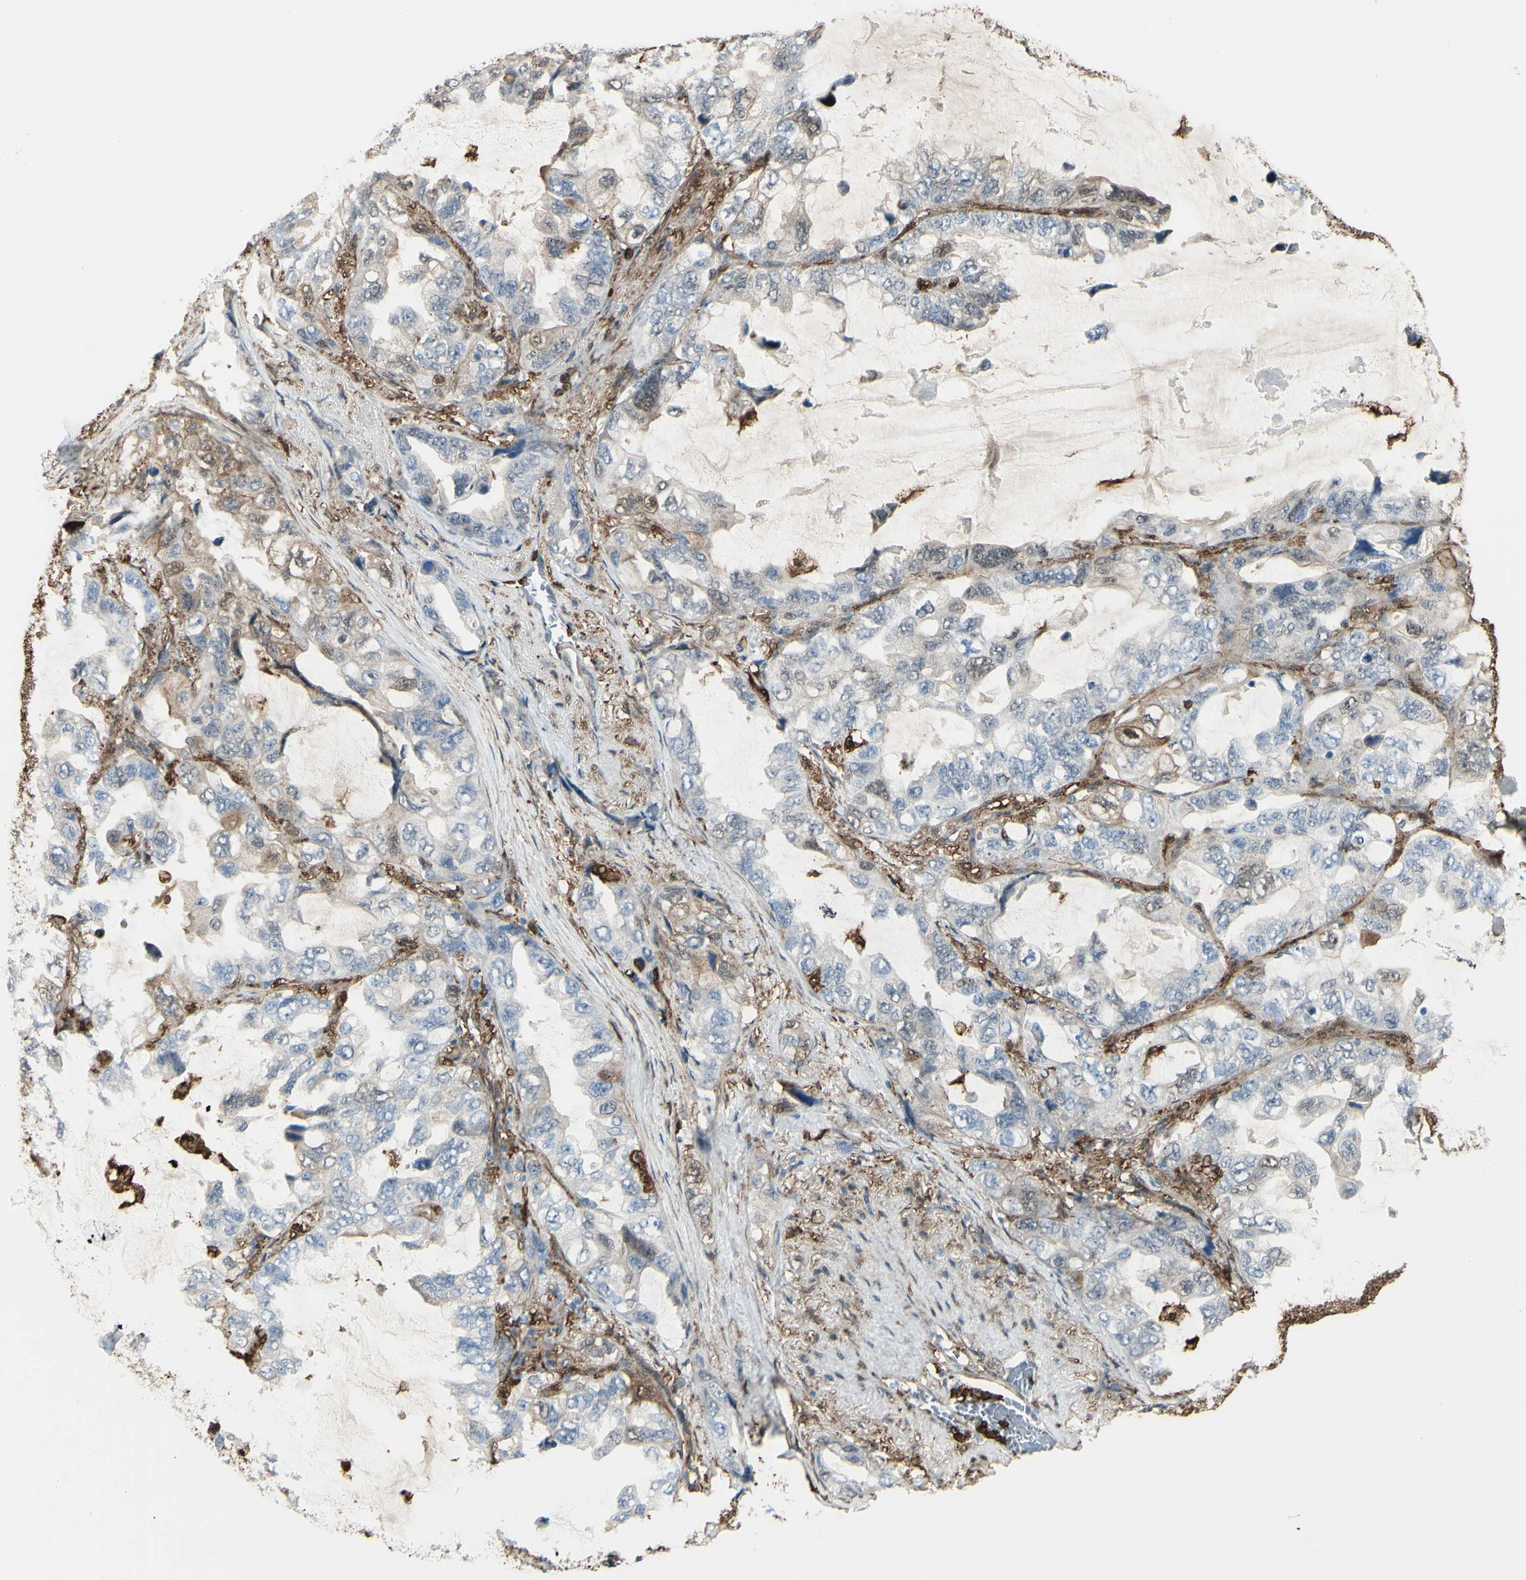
{"staining": {"intensity": "weak", "quantity": "25%-75%", "location": "cytoplasmic/membranous"}, "tissue": "lung cancer", "cell_type": "Tumor cells", "image_type": "cancer", "snomed": [{"axis": "morphology", "description": "Squamous cell carcinoma, NOS"}, {"axis": "topography", "description": "Lung"}], "caption": "This image reveals squamous cell carcinoma (lung) stained with IHC to label a protein in brown. The cytoplasmic/membranous of tumor cells show weak positivity for the protein. Nuclei are counter-stained blue.", "gene": "GSN", "patient": {"sex": "female", "age": 73}}